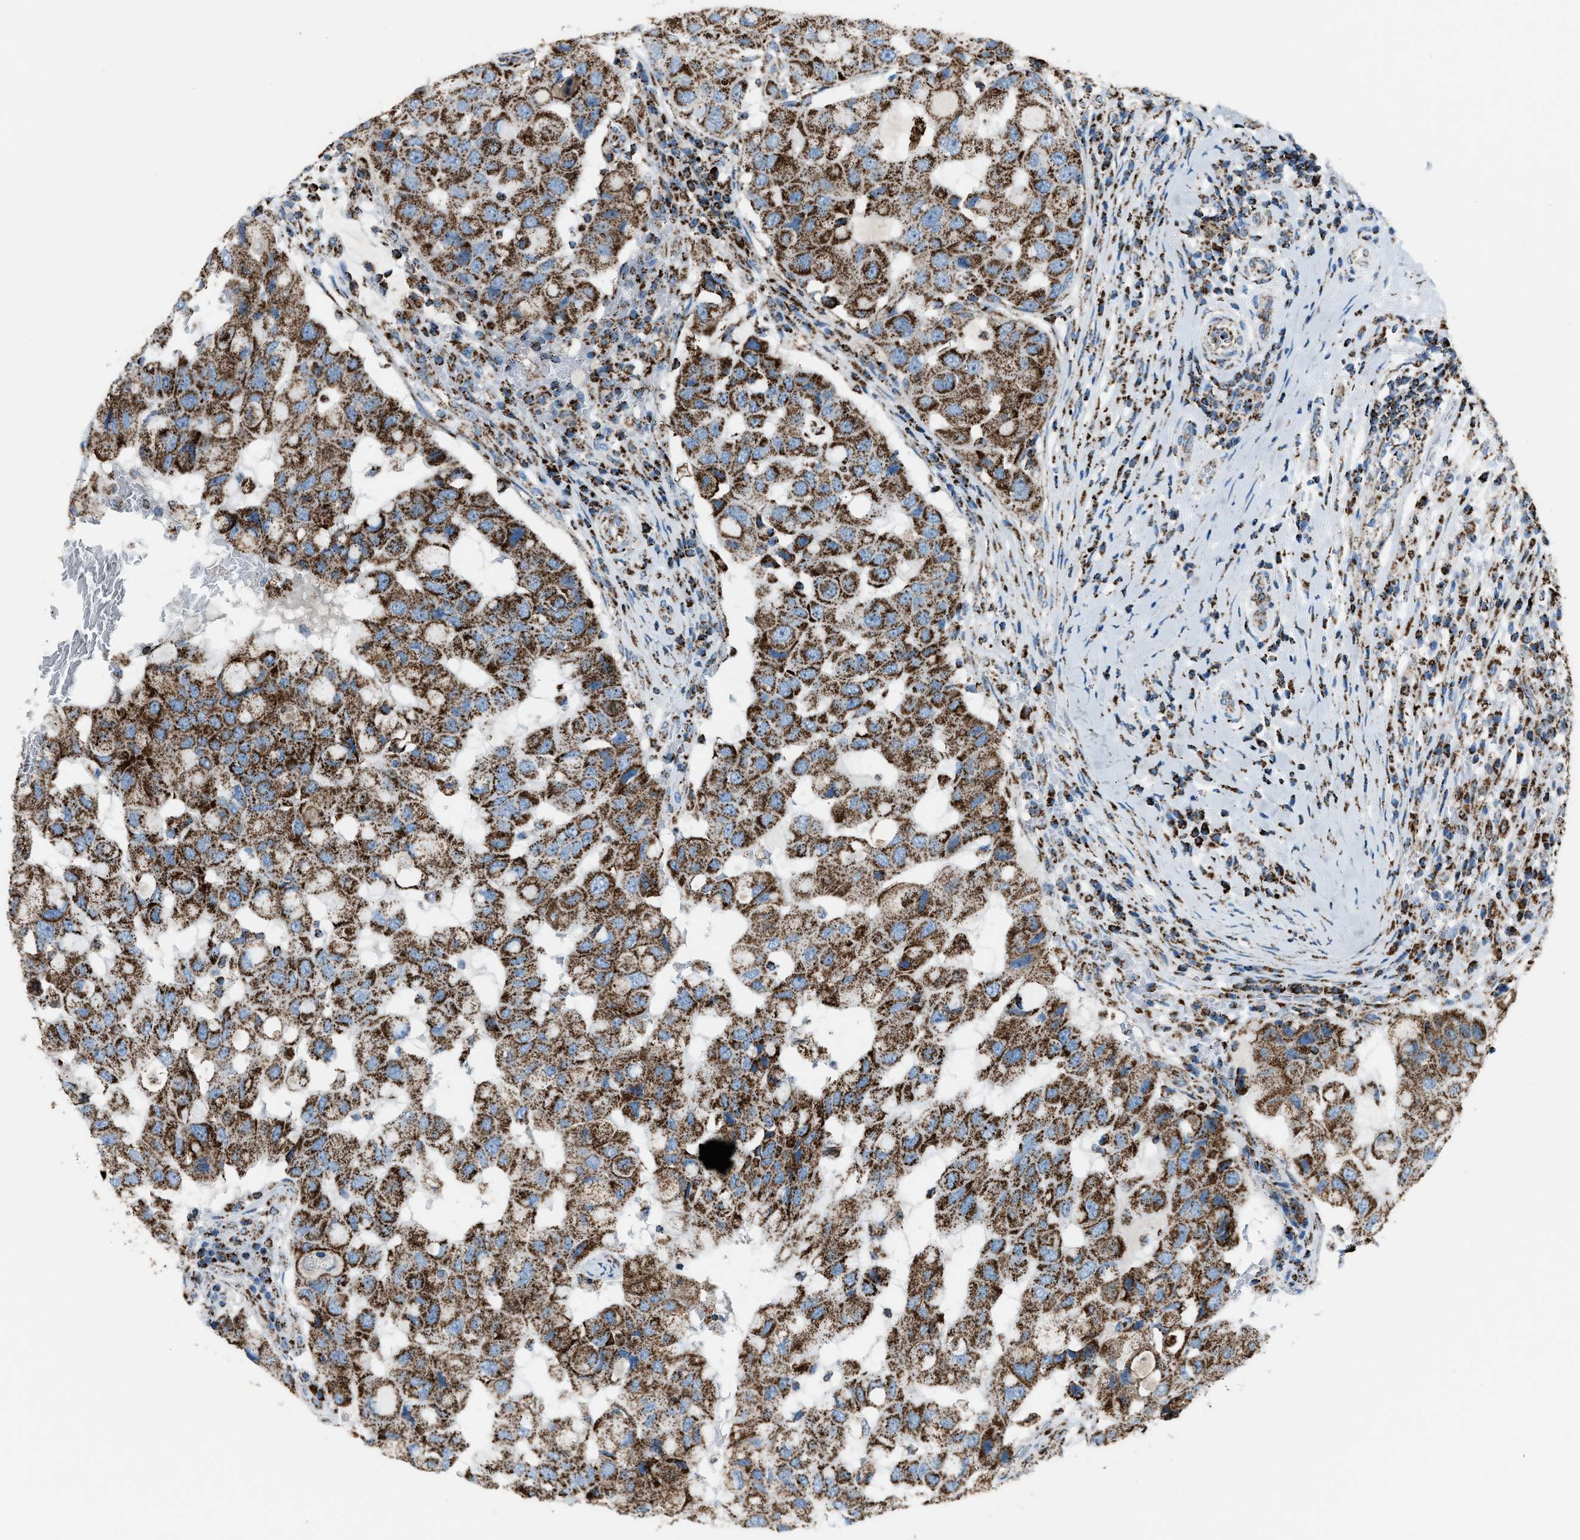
{"staining": {"intensity": "strong", "quantity": ">75%", "location": "cytoplasmic/membranous"}, "tissue": "breast cancer", "cell_type": "Tumor cells", "image_type": "cancer", "snomed": [{"axis": "morphology", "description": "Duct carcinoma"}, {"axis": "topography", "description": "Breast"}], "caption": "Immunohistochemical staining of human breast intraductal carcinoma demonstrates high levels of strong cytoplasmic/membranous staining in approximately >75% of tumor cells.", "gene": "MDH2", "patient": {"sex": "female", "age": 27}}